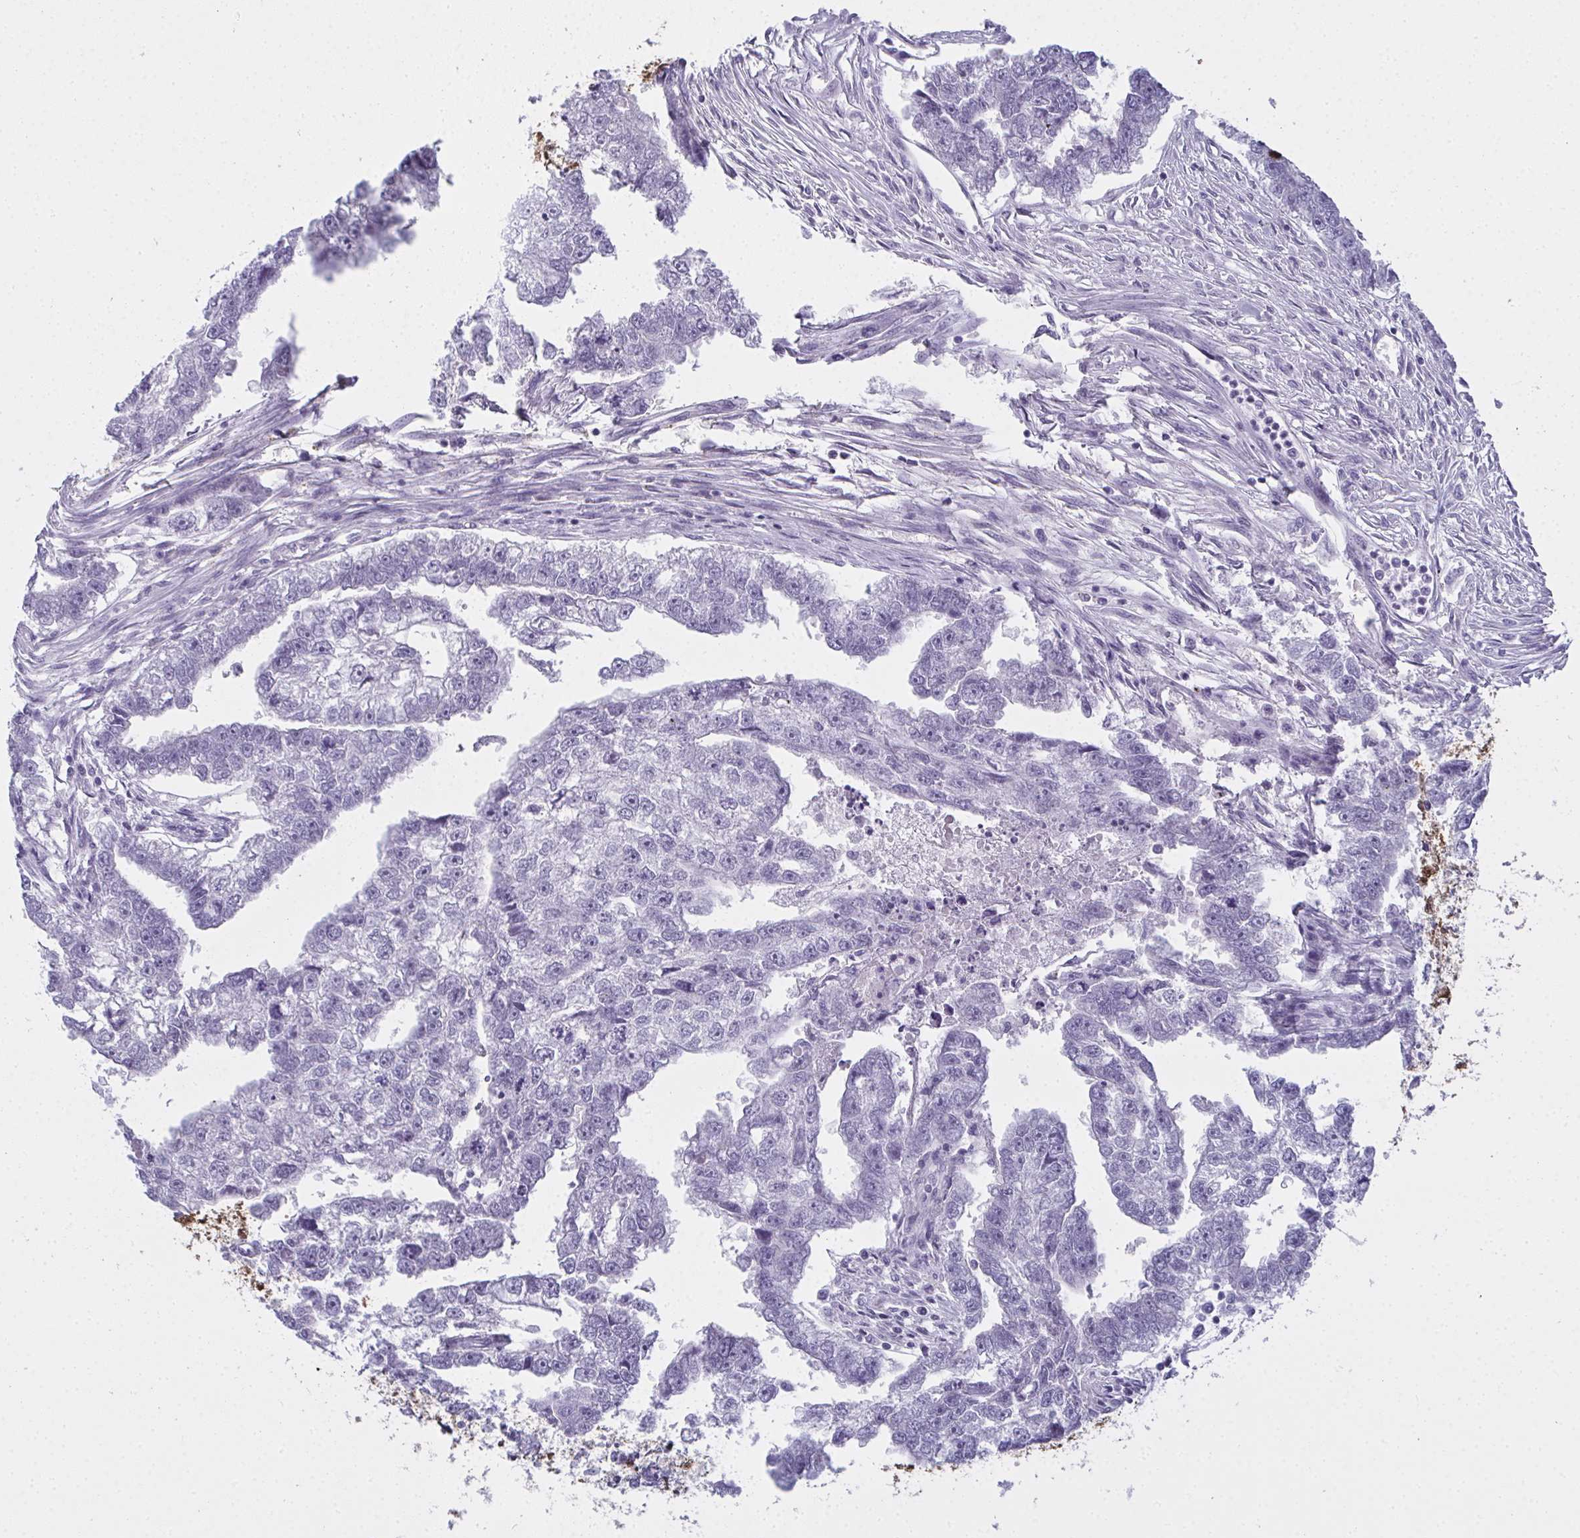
{"staining": {"intensity": "moderate", "quantity": "25%-75%", "location": "cytoplasmic/membranous,nuclear"}, "tissue": "testis cancer", "cell_type": "Tumor cells", "image_type": "cancer", "snomed": [{"axis": "morphology", "description": "Carcinoma, Embryonal, NOS"}, {"axis": "morphology", "description": "Teratoma, malignant, NOS"}, {"axis": "topography", "description": "Testis"}], "caption": "Immunohistochemical staining of embryonal carcinoma (testis) reveals moderate cytoplasmic/membranous and nuclear protein positivity in approximately 25%-75% of tumor cells.", "gene": "SLC36A2", "patient": {"sex": "male", "age": 44}}